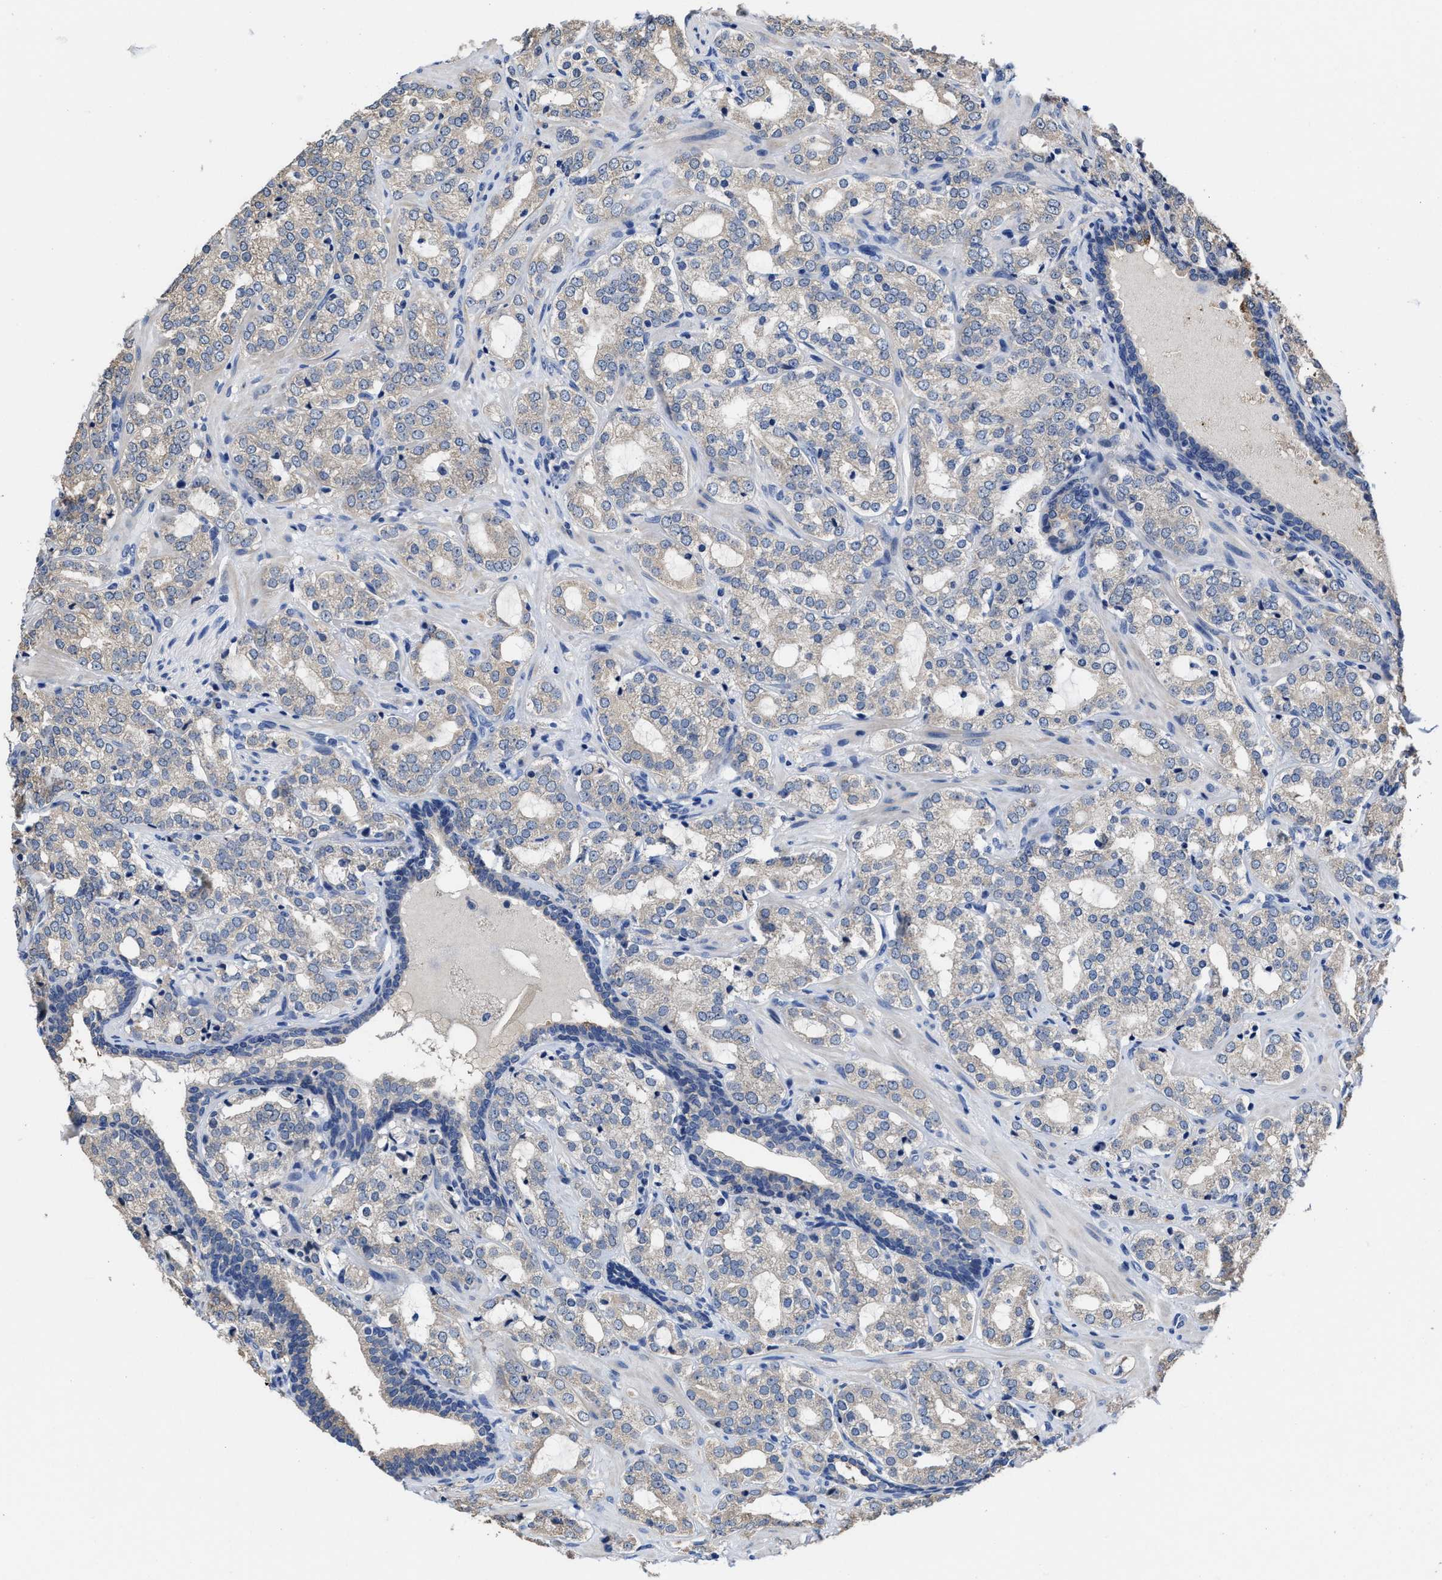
{"staining": {"intensity": "negative", "quantity": "none", "location": "none"}, "tissue": "prostate cancer", "cell_type": "Tumor cells", "image_type": "cancer", "snomed": [{"axis": "morphology", "description": "Adenocarcinoma, High grade"}, {"axis": "topography", "description": "Prostate"}], "caption": "Protein analysis of adenocarcinoma (high-grade) (prostate) demonstrates no significant expression in tumor cells. (Brightfield microscopy of DAB IHC at high magnification).", "gene": "HOOK1", "patient": {"sex": "male", "age": 64}}